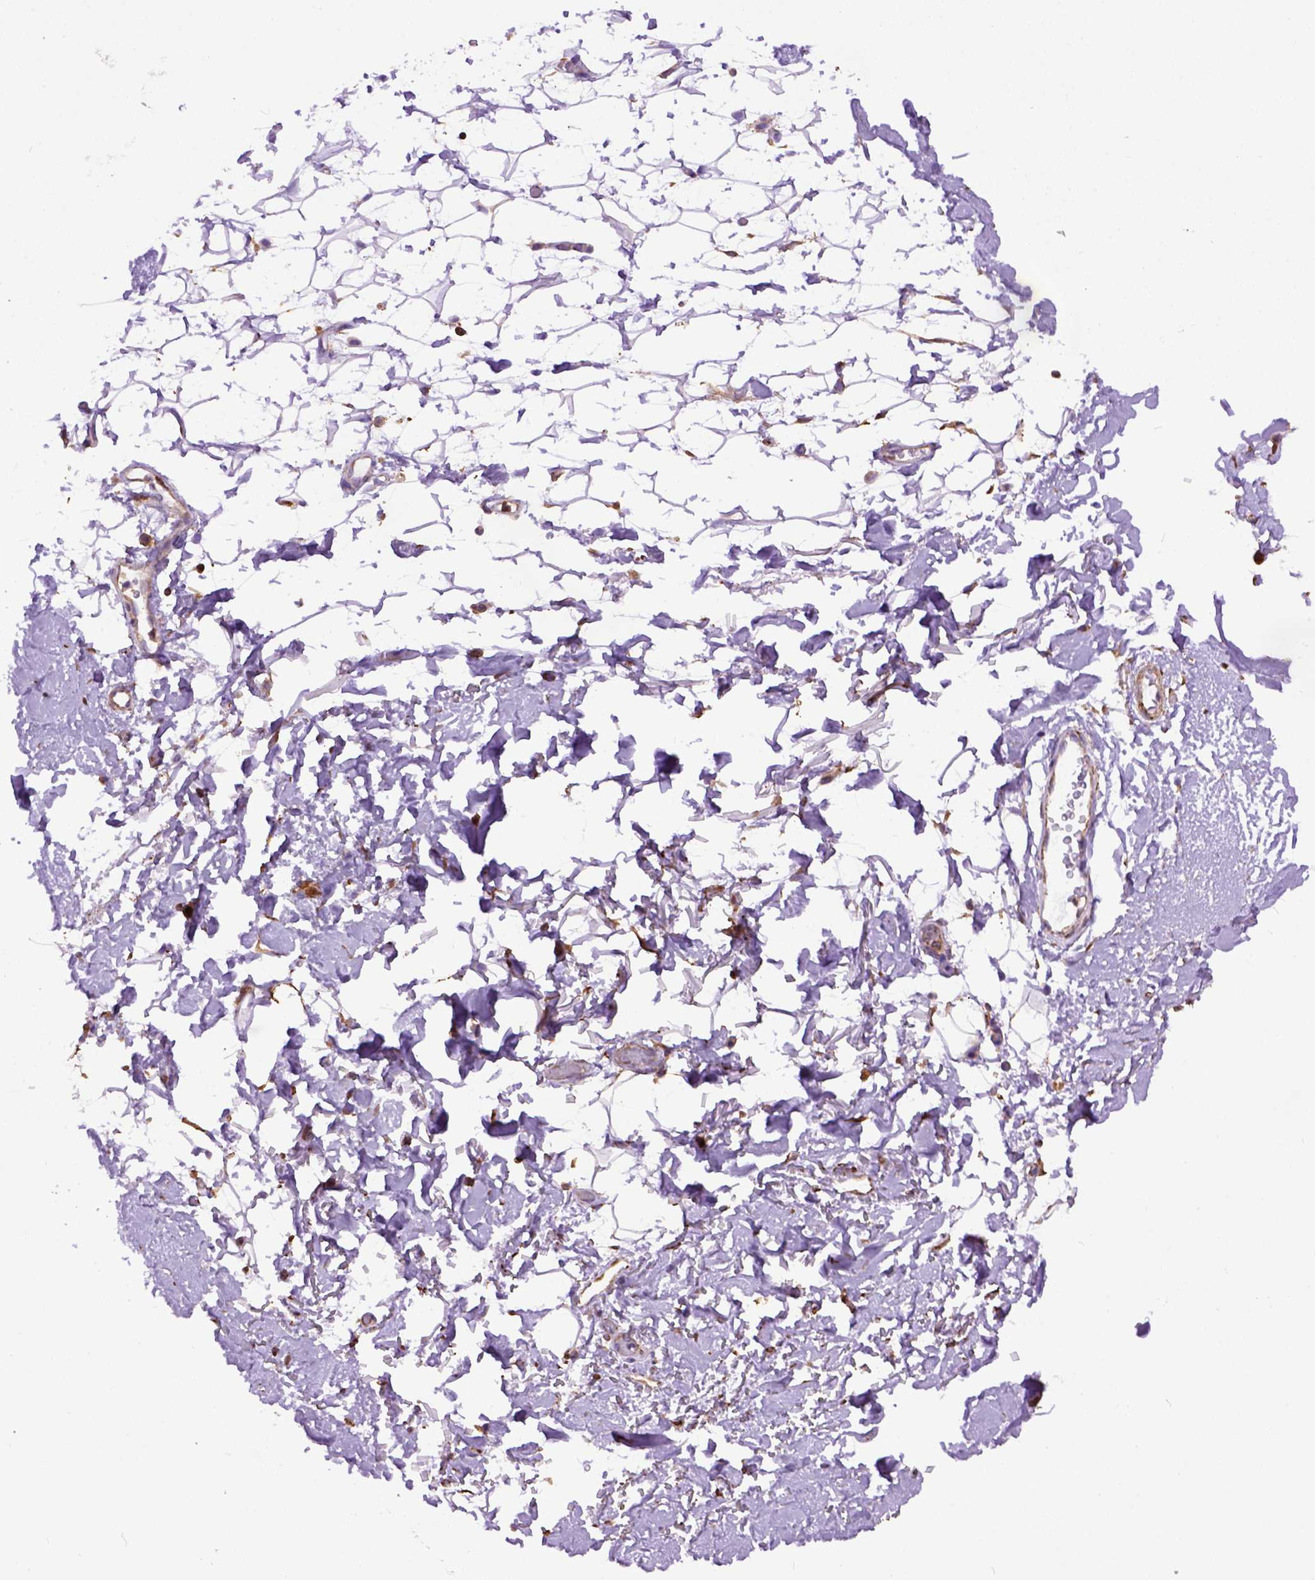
{"staining": {"intensity": "negative", "quantity": "none", "location": "none"}, "tissue": "adipose tissue", "cell_type": "Adipocytes", "image_type": "normal", "snomed": [{"axis": "morphology", "description": "Normal tissue, NOS"}, {"axis": "topography", "description": "Anal"}, {"axis": "topography", "description": "Peripheral nerve tissue"}], "caption": "Immunohistochemical staining of unremarkable adipose tissue displays no significant positivity in adipocytes.", "gene": "MVP", "patient": {"sex": "male", "age": 78}}